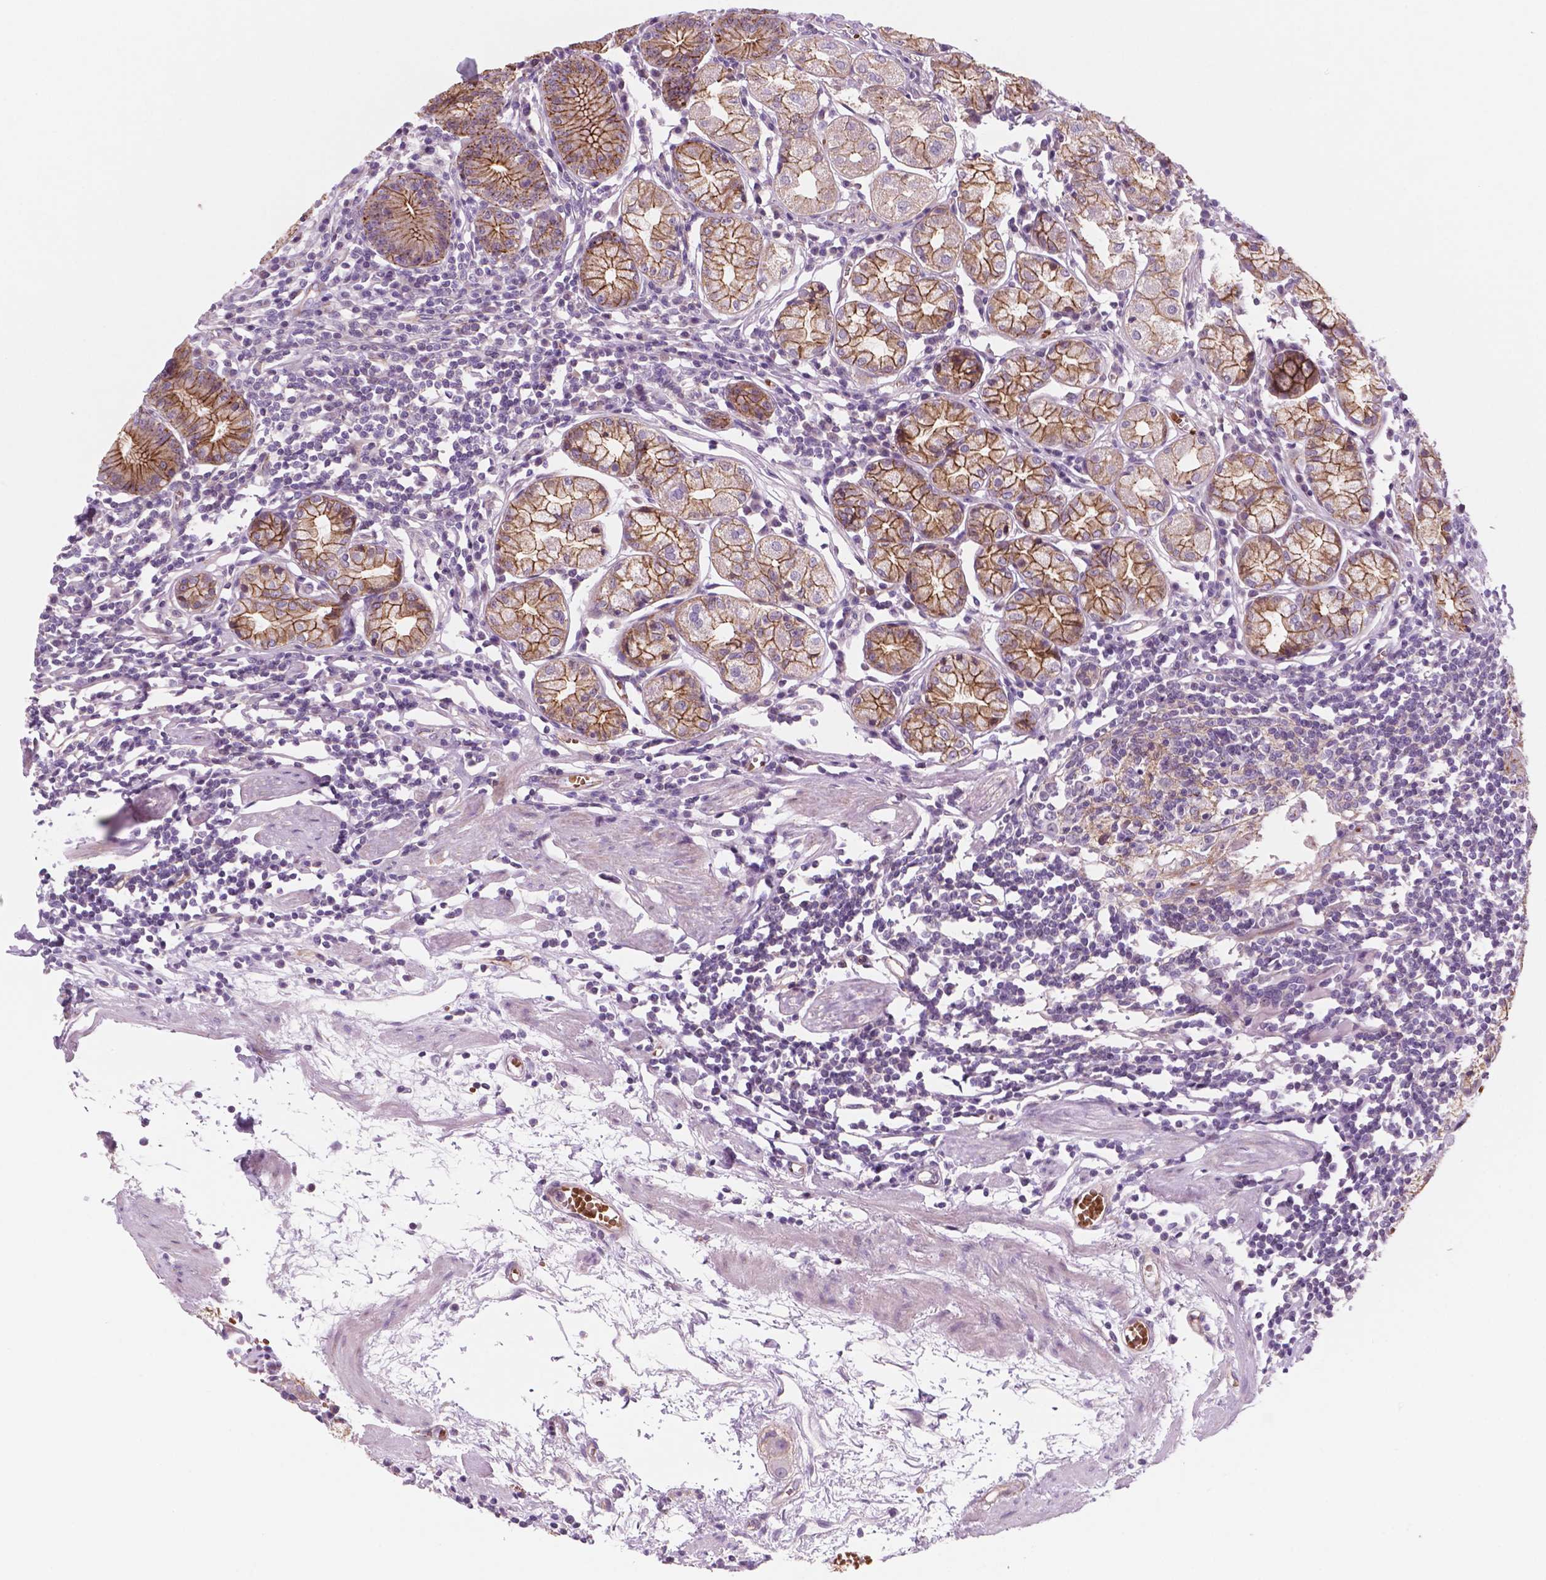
{"staining": {"intensity": "moderate", "quantity": ">75%", "location": "cytoplasmic/membranous"}, "tissue": "stomach", "cell_type": "Glandular cells", "image_type": "normal", "snomed": [{"axis": "morphology", "description": "Normal tissue, NOS"}, {"axis": "topography", "description": "Stomach"}], "caption": "Protein positivity by IHC displays moderate cytoplasmic/membranous positivity in approximately >75% of glandular cells in unremarkable stomach. Ihc stains the protein in brown and the nuclei are stained blue.", "gene": "RND3", "patient": {"sex": "male", "age": 55}}